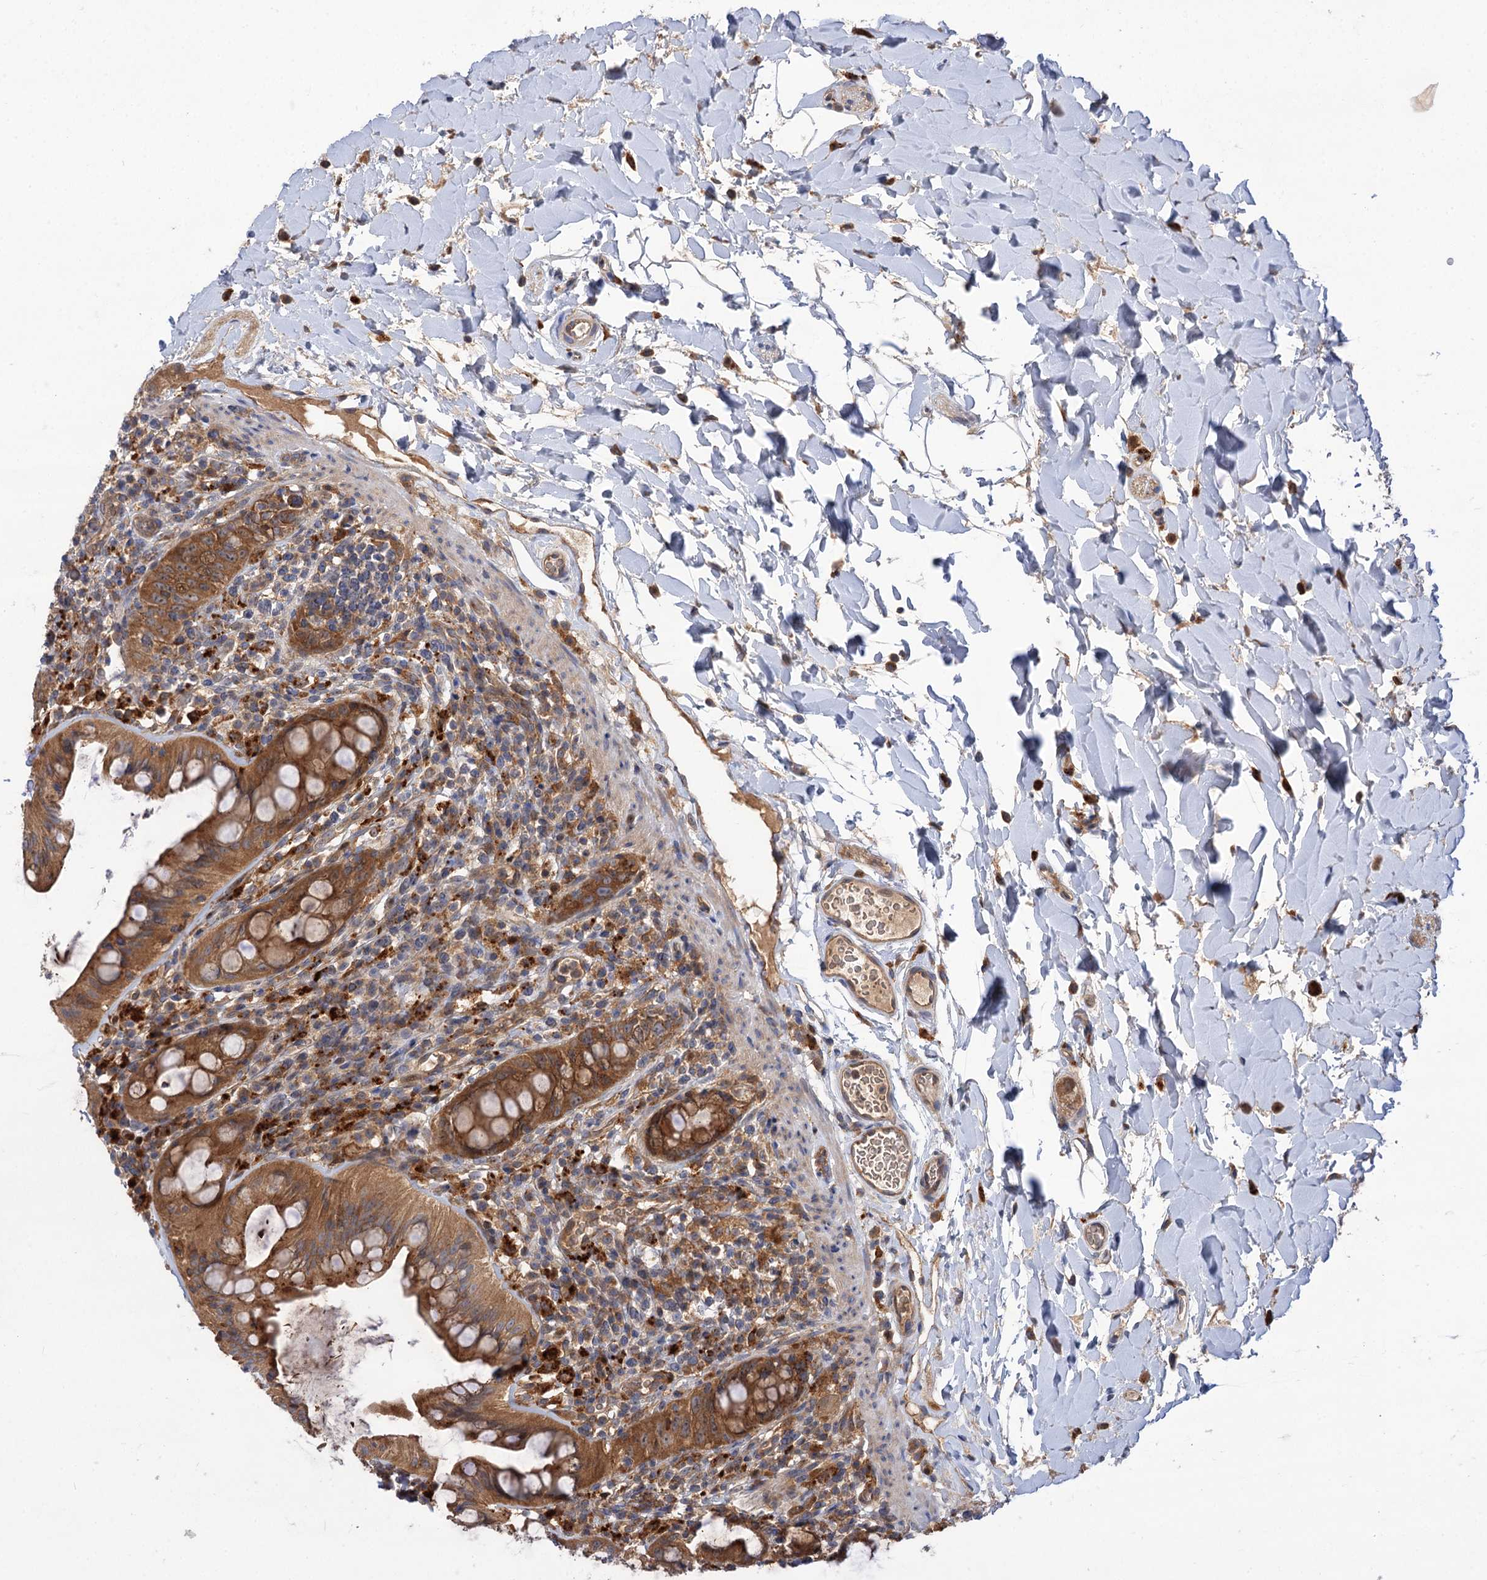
{"staining": {"intensity": "strong", "quantity": ">75%", "location": "cytoplasmic/membranous"}, "tissue": "rectum", "cell_type": "Glandular cells", "image_type": "normal", "snomed": [{"axis": "morphology", "description": "Normal tissue, NOS"}, {"axis": "topography", "description": "Rectum"}], "caption": "A brown stain highlights strong cytoplasmic/membranous expression of a protein in glandular cells of normal rectum.", "gene": "PATL1", "patient": {"sex": "female", "age": 57}}